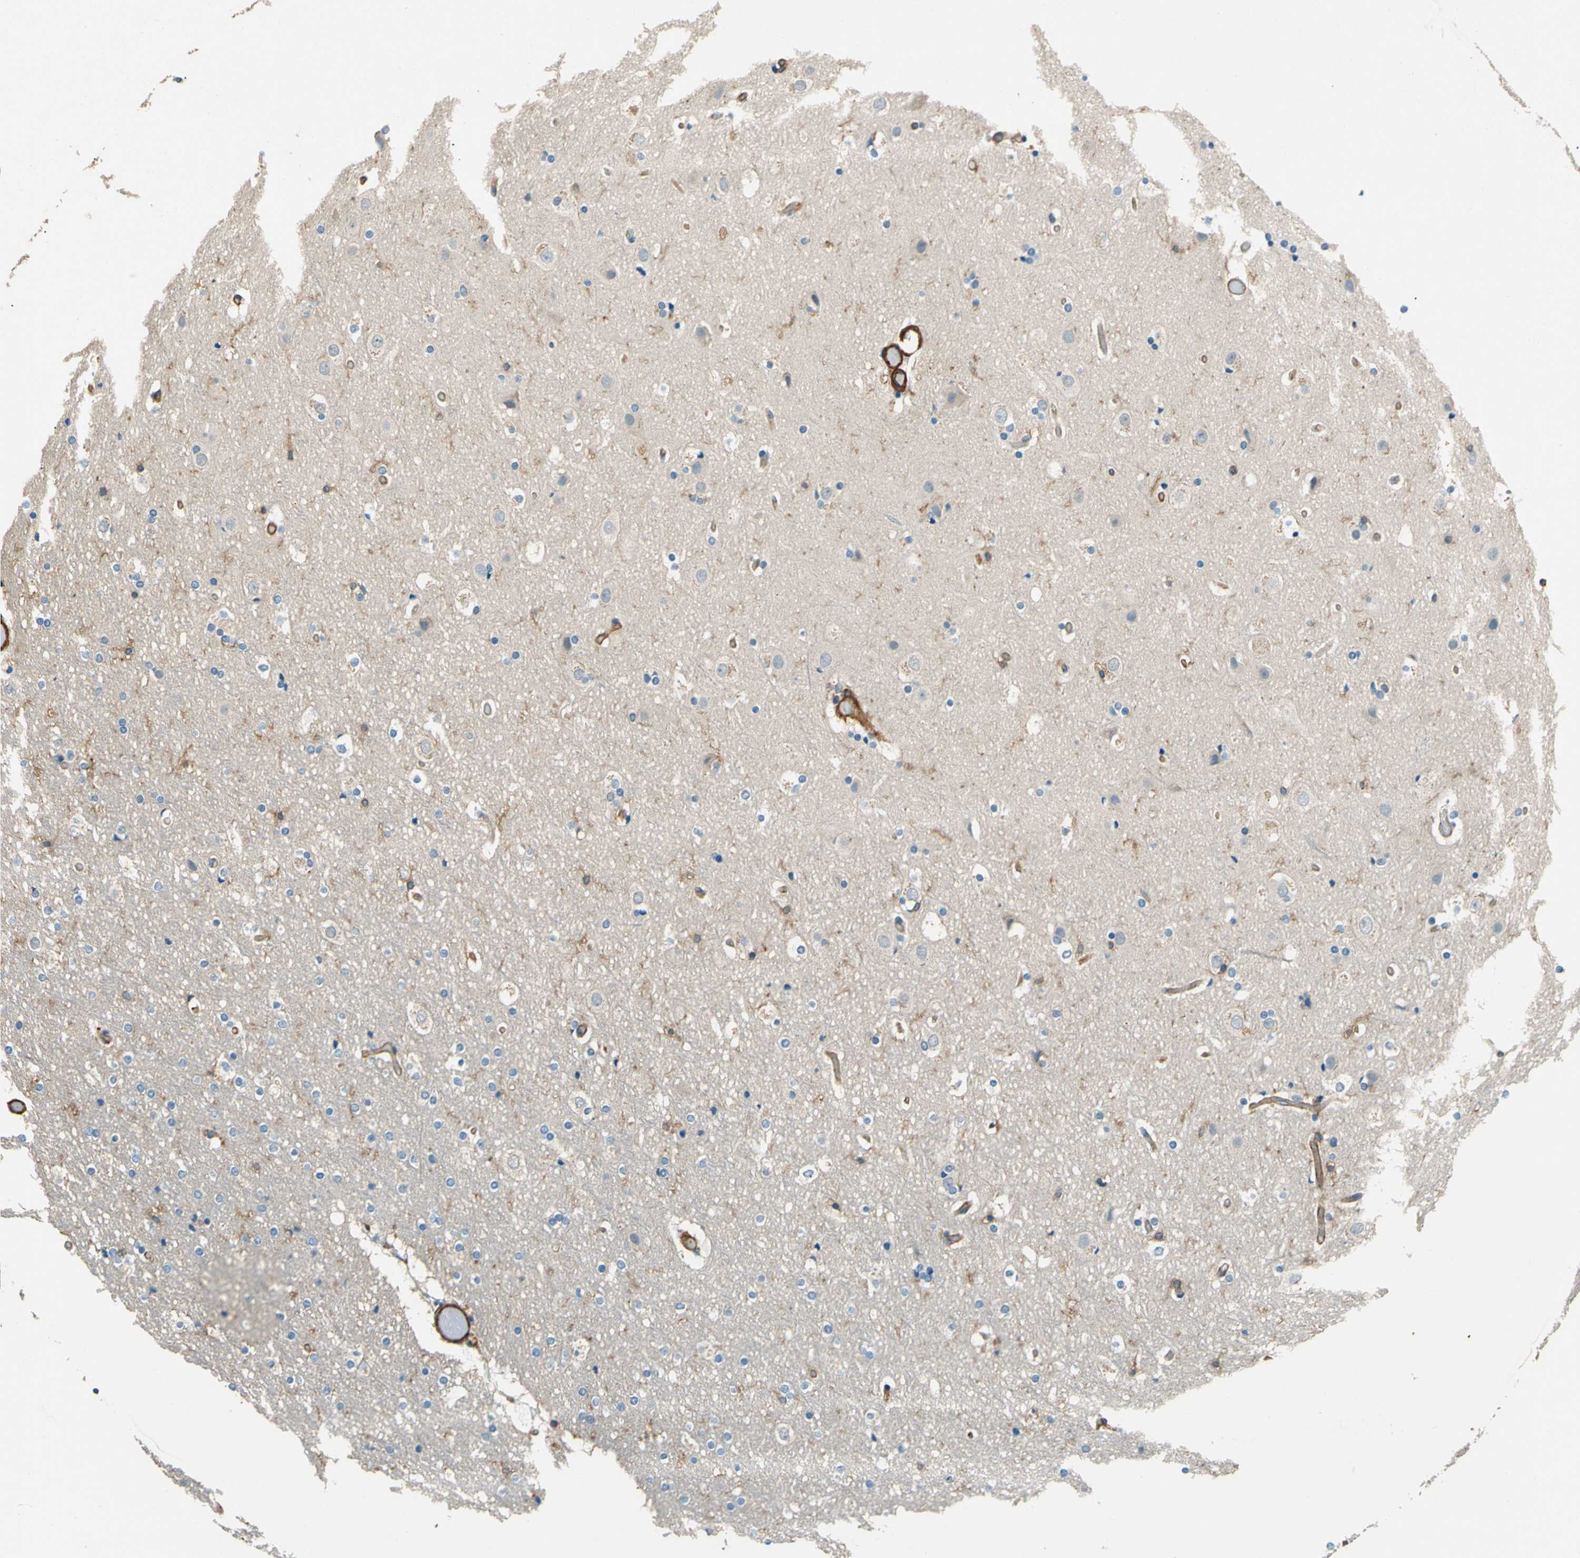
{"staining": {"intensity": "moderate", "quantity": ">75%", "location": "cytoplasmic/membranous"}, "tissue": "cerebral cortex", "cell_type": "Endothelial cells", "image_type": "normal", "snomed": [{"axis": "morphology", "description": "Normal tissue, NOS"}, {"axis": "topography", "description": "Cerebral cortex"}], "caption": "A medium amount of moderate cytoplasmic/membranous positivity is seen in about >75% of endothelial cells in unremarkable cerebral cortex. (IHC, brightfield microscopy, high magnification).", "gene": "ENTPD1", "patient": {"sex": "male", "age": 57}}